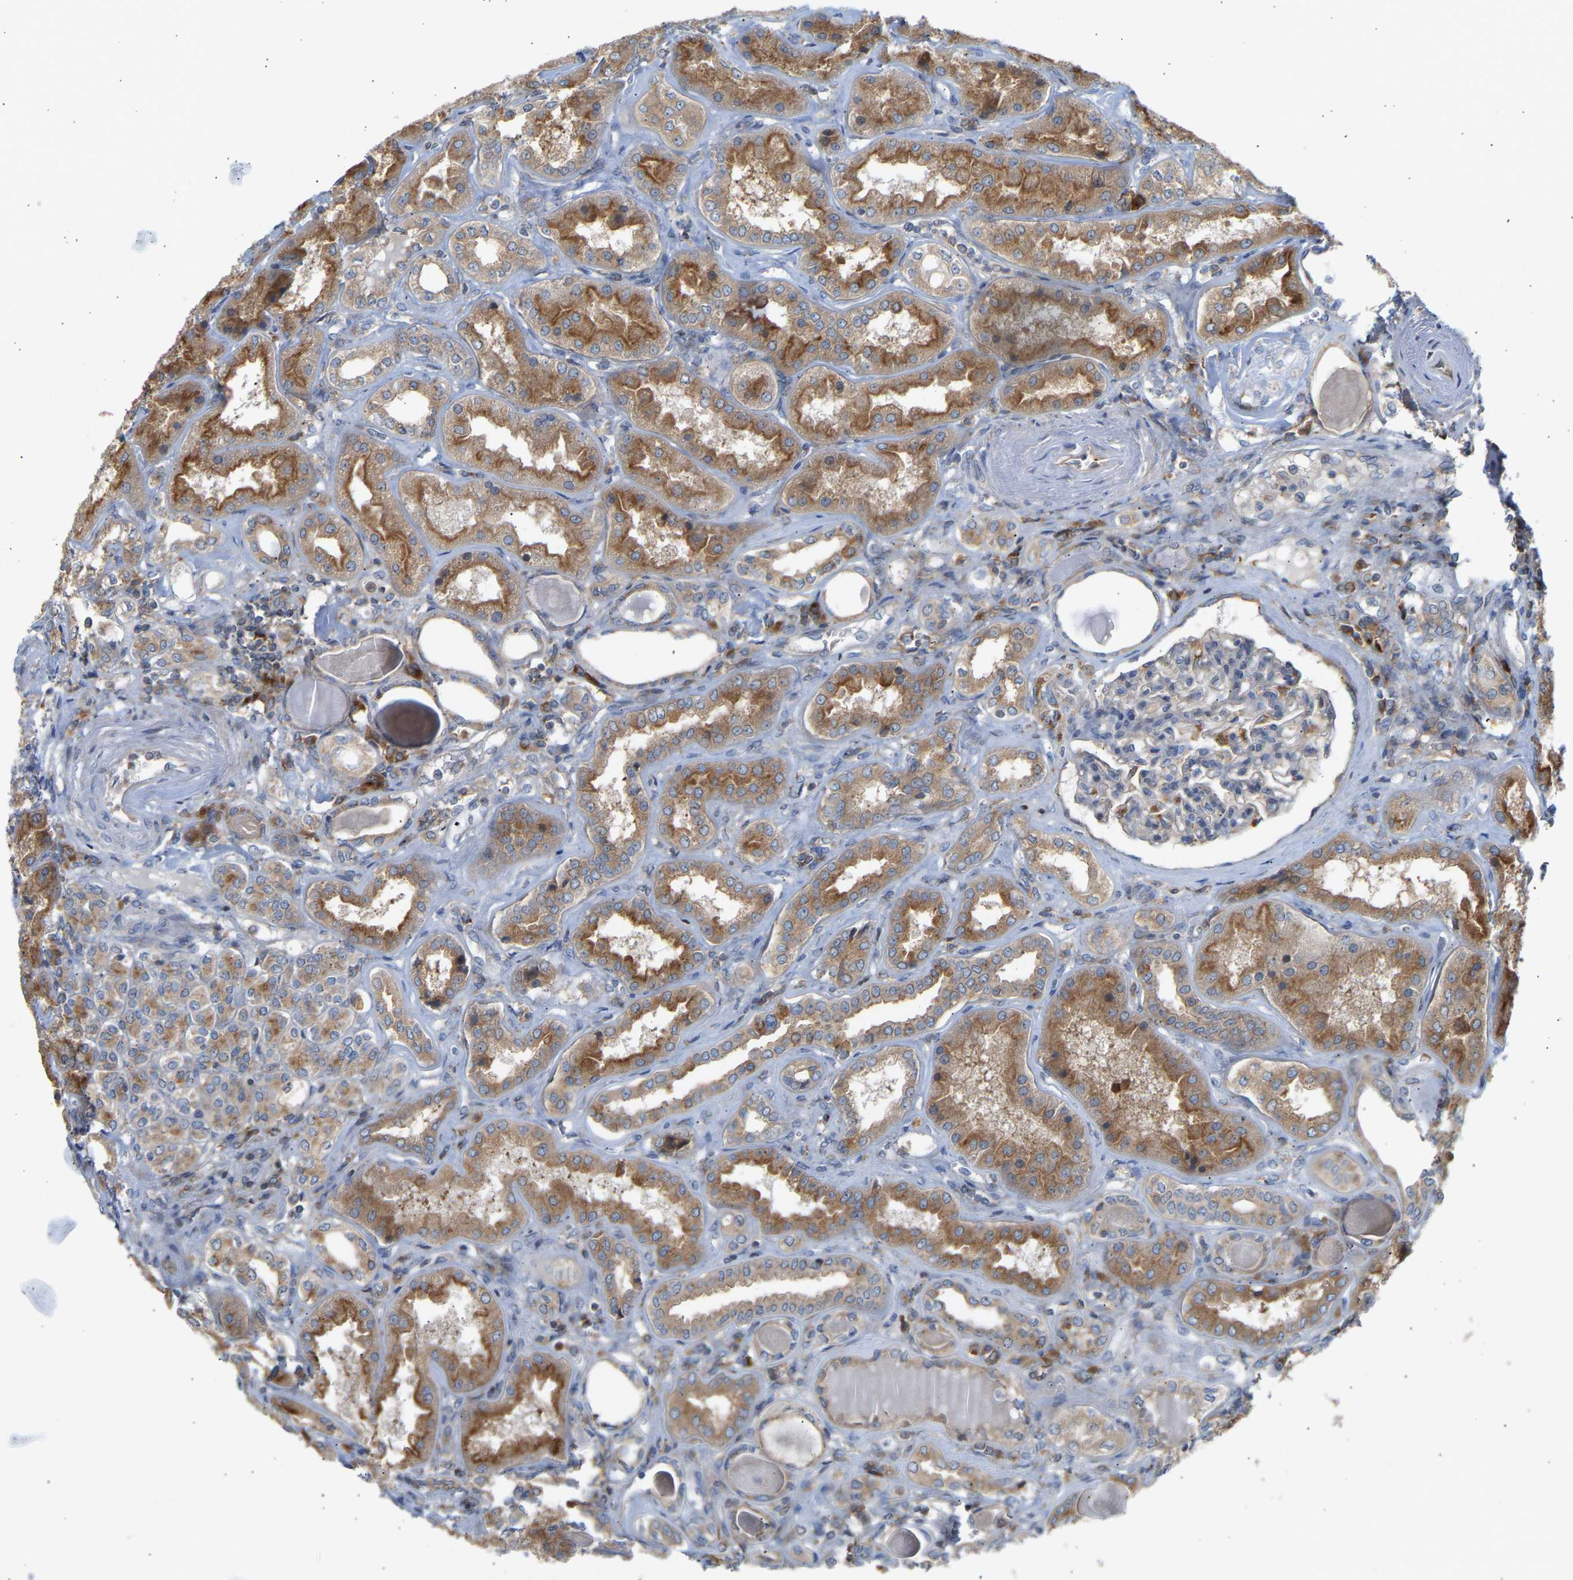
{"staining": {"intensity": "weak", "quantity": "<25%", "location": "cytoplasmic/membranous"}, "tissue": "kidney", "cell_type": "Cells in glomeruli", "image_type": "normal", "snomed": [{"axis": "morphology", "description": "Normal tissue, NOS"}, {"axis": "topography", "description": "Kidney"}], "caption": "DAB (3,3'-diaminobenzidine) immunohistochemical staining of benign kidney reveals no significant staining in cells in glomeruli.", "gene": "GCN1", "patient": {"sex": "female", "age": 56}}